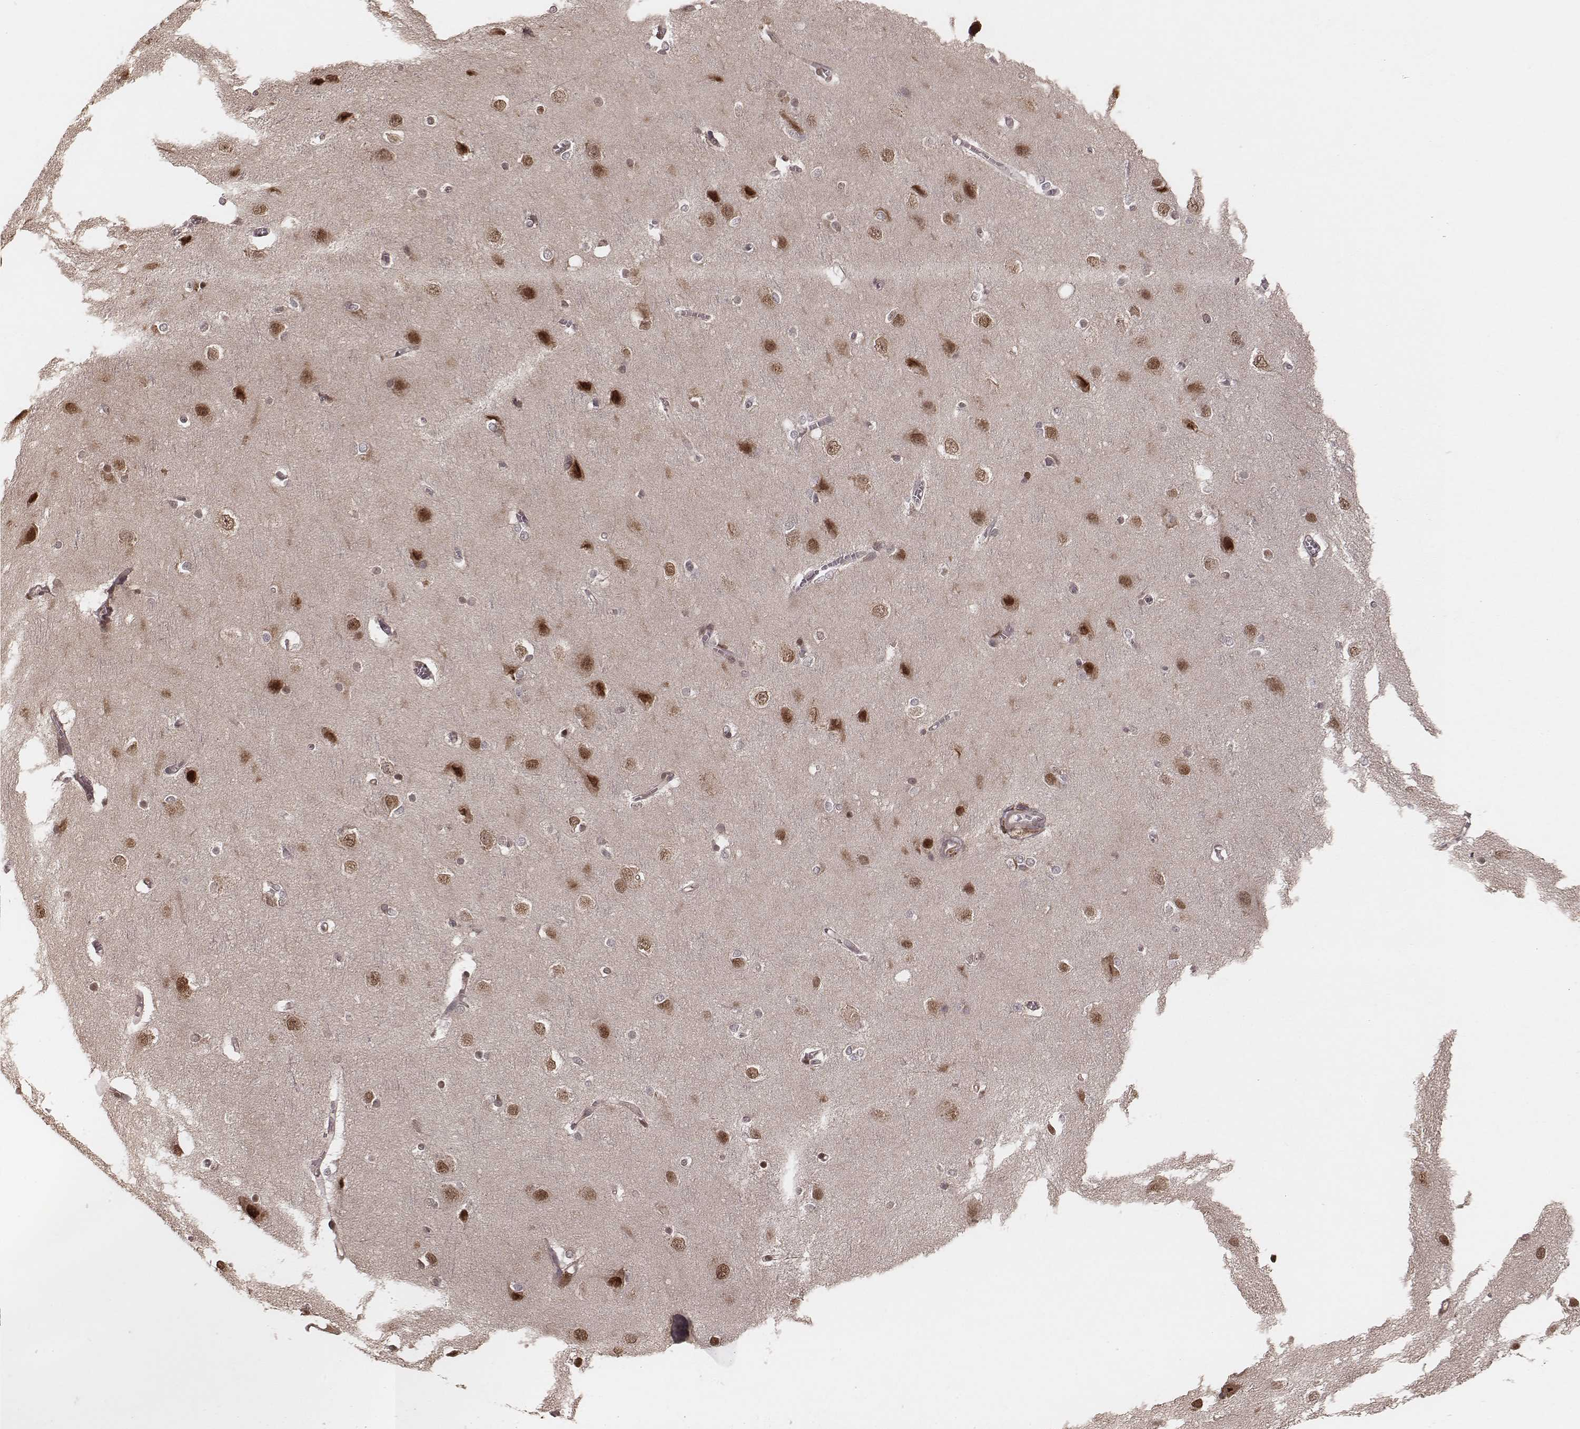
{"staining": {"intensity": "weak", "quantity": ">75%", "location": "cytoplasmic/membranous"}, "tissue": "cerebral cortex", "cell_type": "Endothelial cells", "image_type": "normal", "snomed": [{"axis": "morphology", "description": "Normal tissue, NOS"}, {"axis": "topography", "description": "Cerebral cortex"}], "caption": "Approximately >75% of endothelial cells in normal cerebral cortex show weak cytoplasmic/membranous protein staining as visualized by brown immunohistochemical staining.", "gene": "MYO19", "patient": {"sex": "male", "age": 37}}